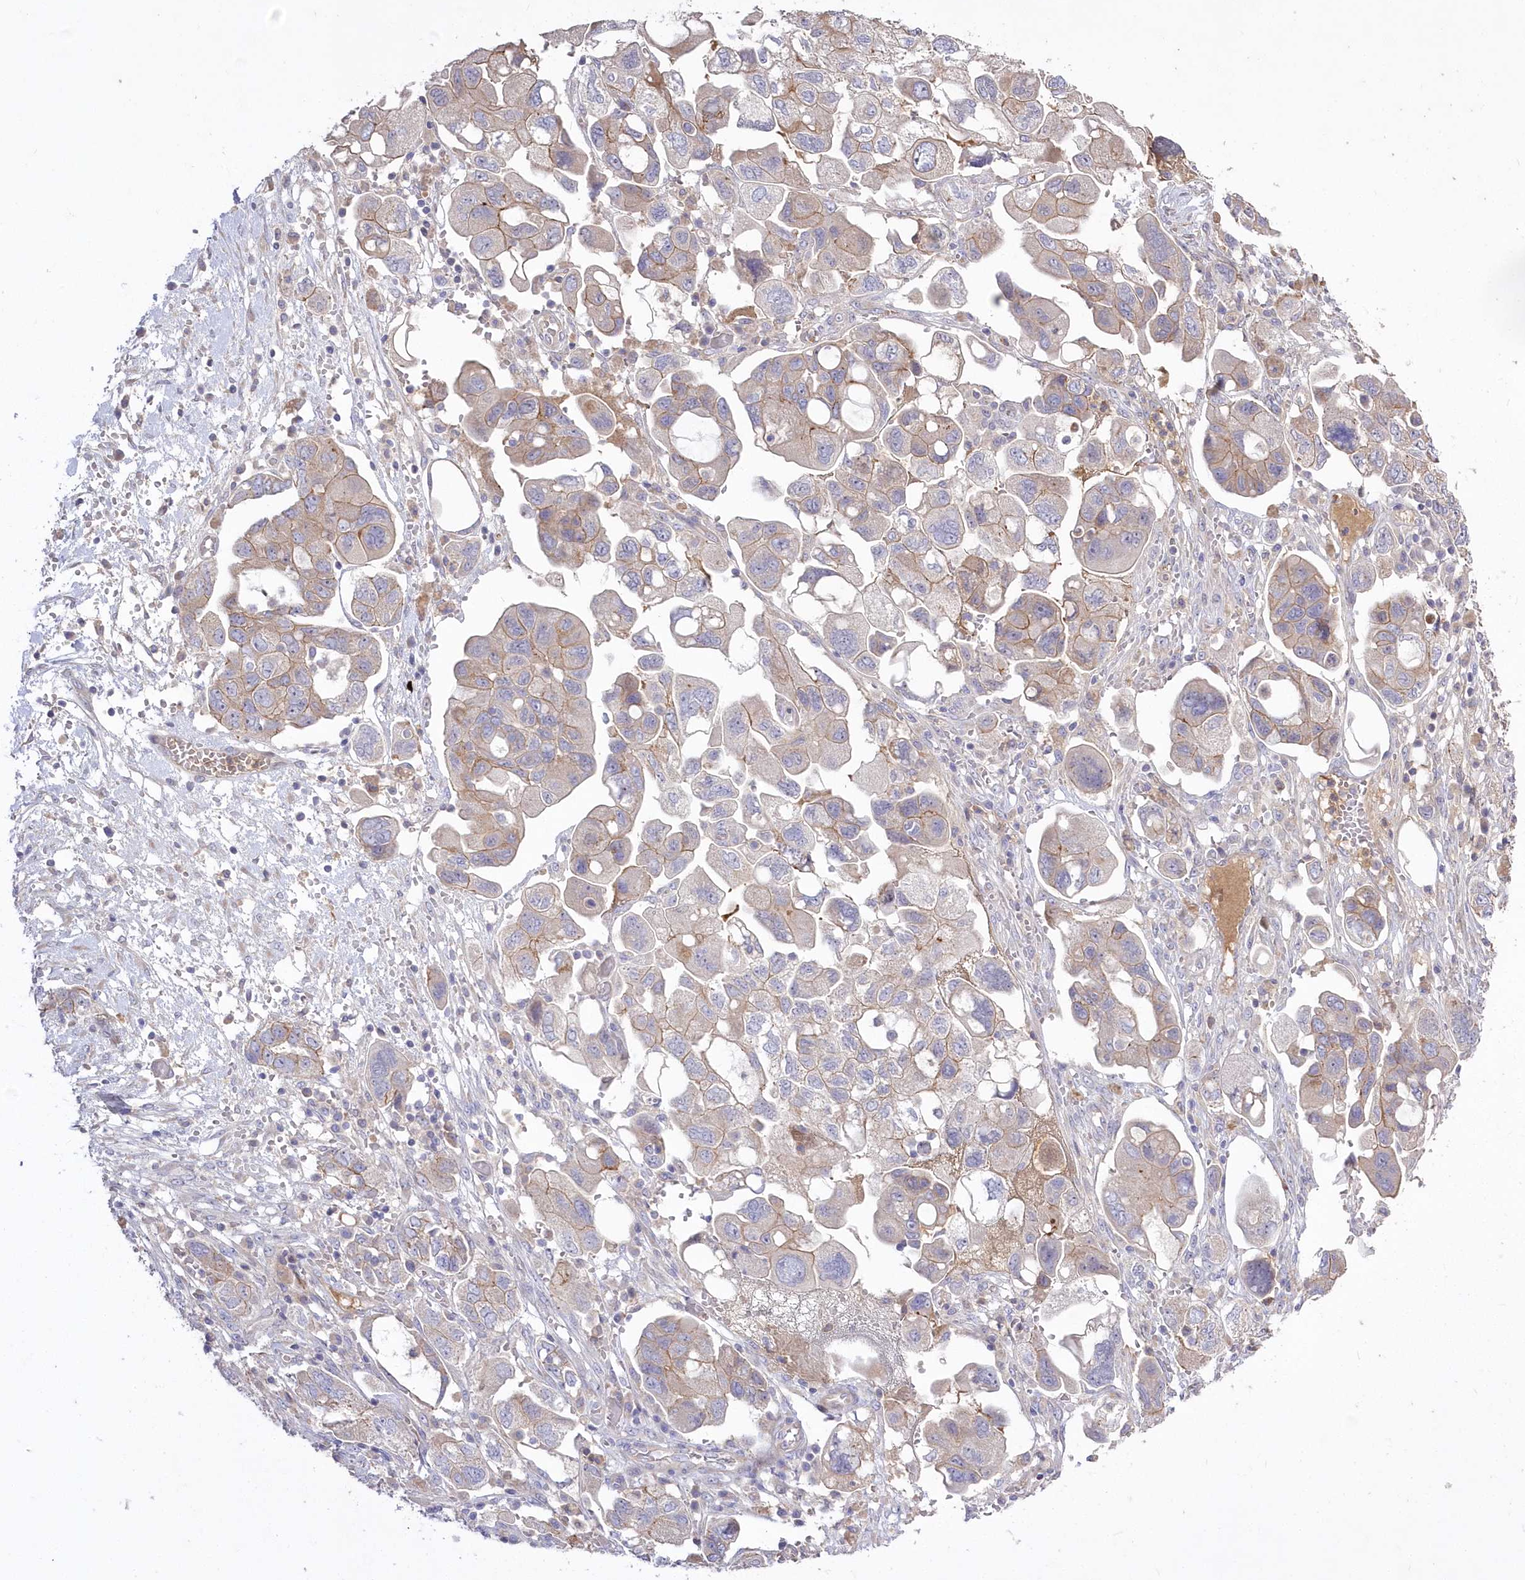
{"staining": {"intensity": "weak", "quantity": "25%-75%", "location": "cytoplasmic/membranous"}, "tissue": "ovarian cancer", "cell_type": "Tumor cells", "image_type": "cancer", "snomed": [{"axis": "morphology", "description": "Carcinoma, NOS"}, {"axis": "morphology", "description": "Cystadenocarcinoma, serous, NOS"}, {"axis": "topography", "description": "Ovary"}], "caption": "A histopathology image of ovarian cancer (serous cystadenocarcinoma) stained for a protein demonstrates weak cytoplasmic/membranous brown staining in tumor cells. Using DAB (3,3'-diaminobenzidine) (brown) and hematoxylin (blue) stains, captured at high magnification using brightfield microscopy.", "gene": "WBP1L", "patient": {"sex": "female", "age": 69}}